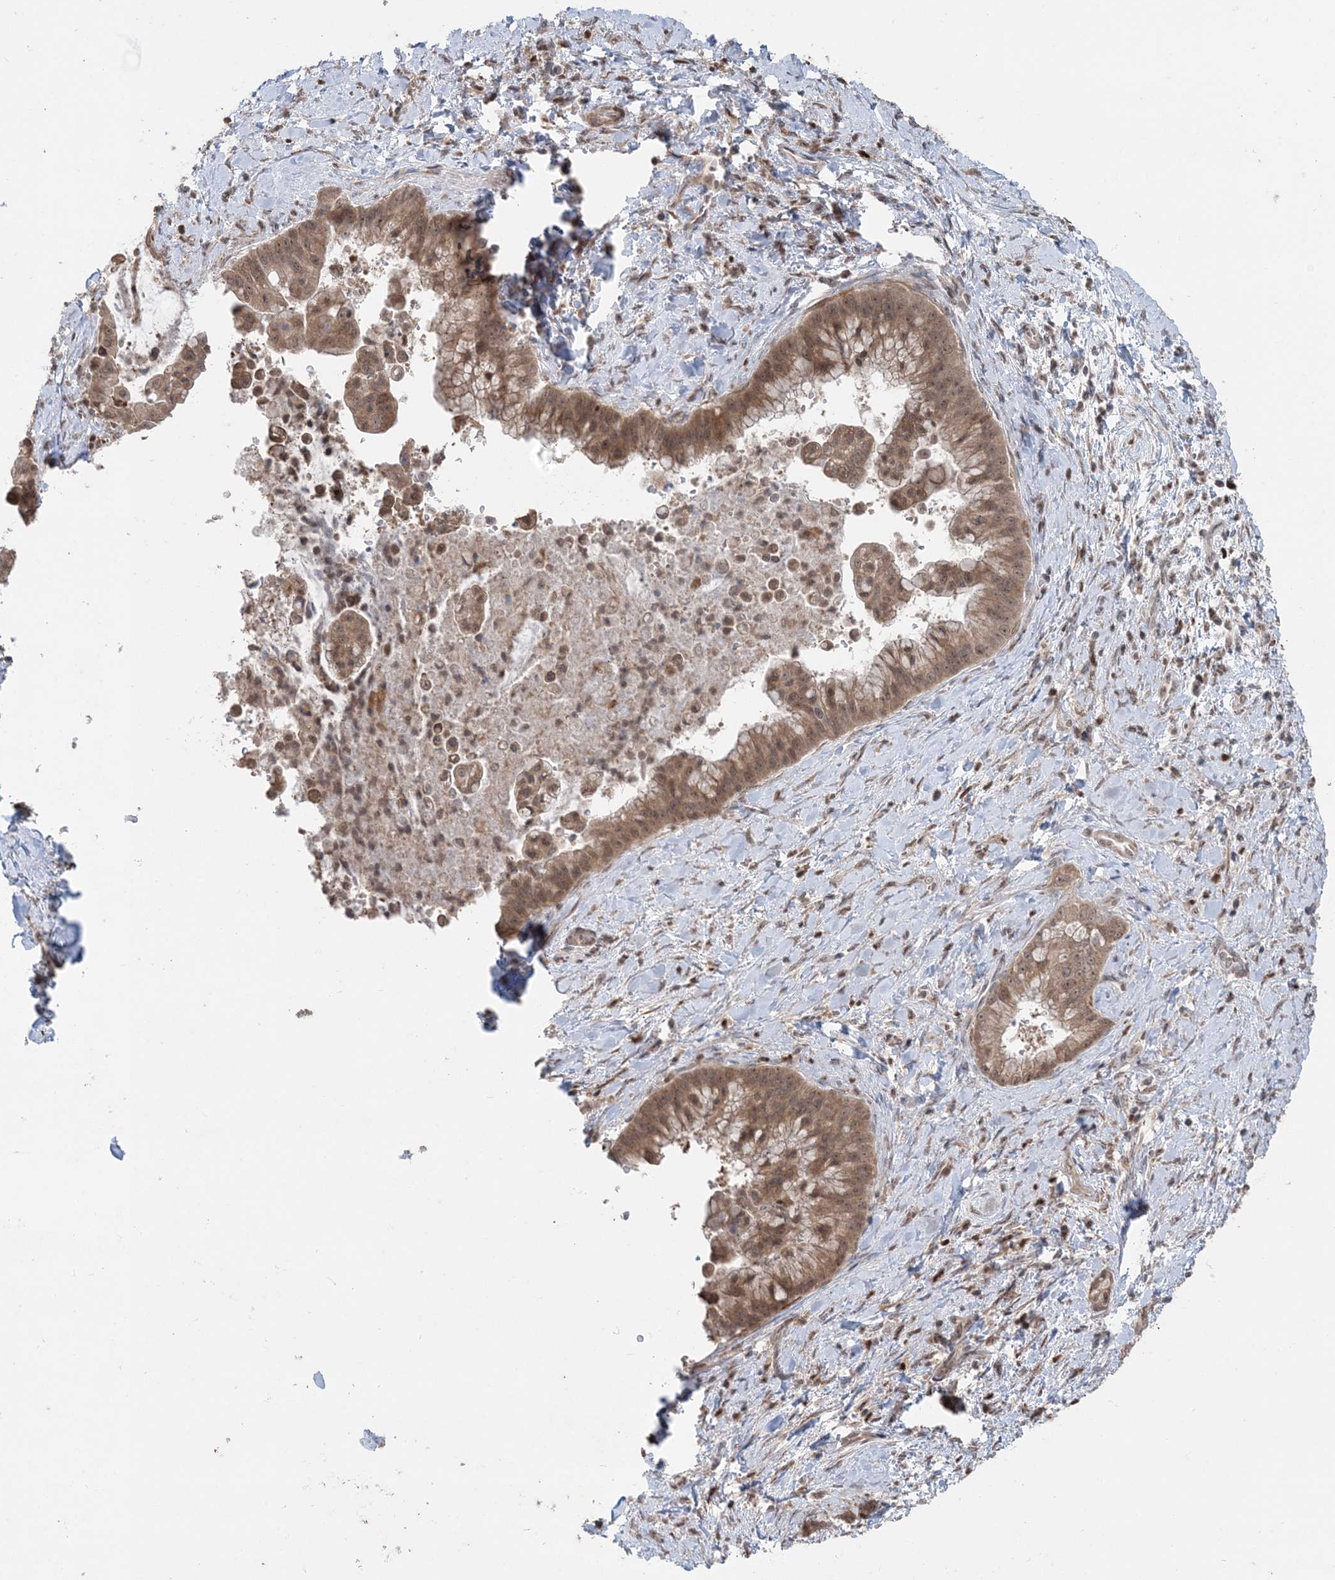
{"staining": {"intensity": "moderate", "quantity": ">75%", "location": "cytoplasmic/membranous,nuclear"}, "tissue": "liver cancer", "cell_type": "Tumor cells", "image_type": "cancer", "snomed": [{"axis": "morphology", "description": "Cholangiocarcinoma"}, {"axis": "topography", "description": "Liver"}], "caption": "Tumor cells display medium levels of moderate cytoplasmic/membranous and nuclear positivity in about >75% of cells in human liver cancer. (DAB (3,3'-diaminobenzidine) = brown stain, brightfield microscopy at high magnification).", "gene": "SLU7", "patient": {"sex": "female", "age": 54}}